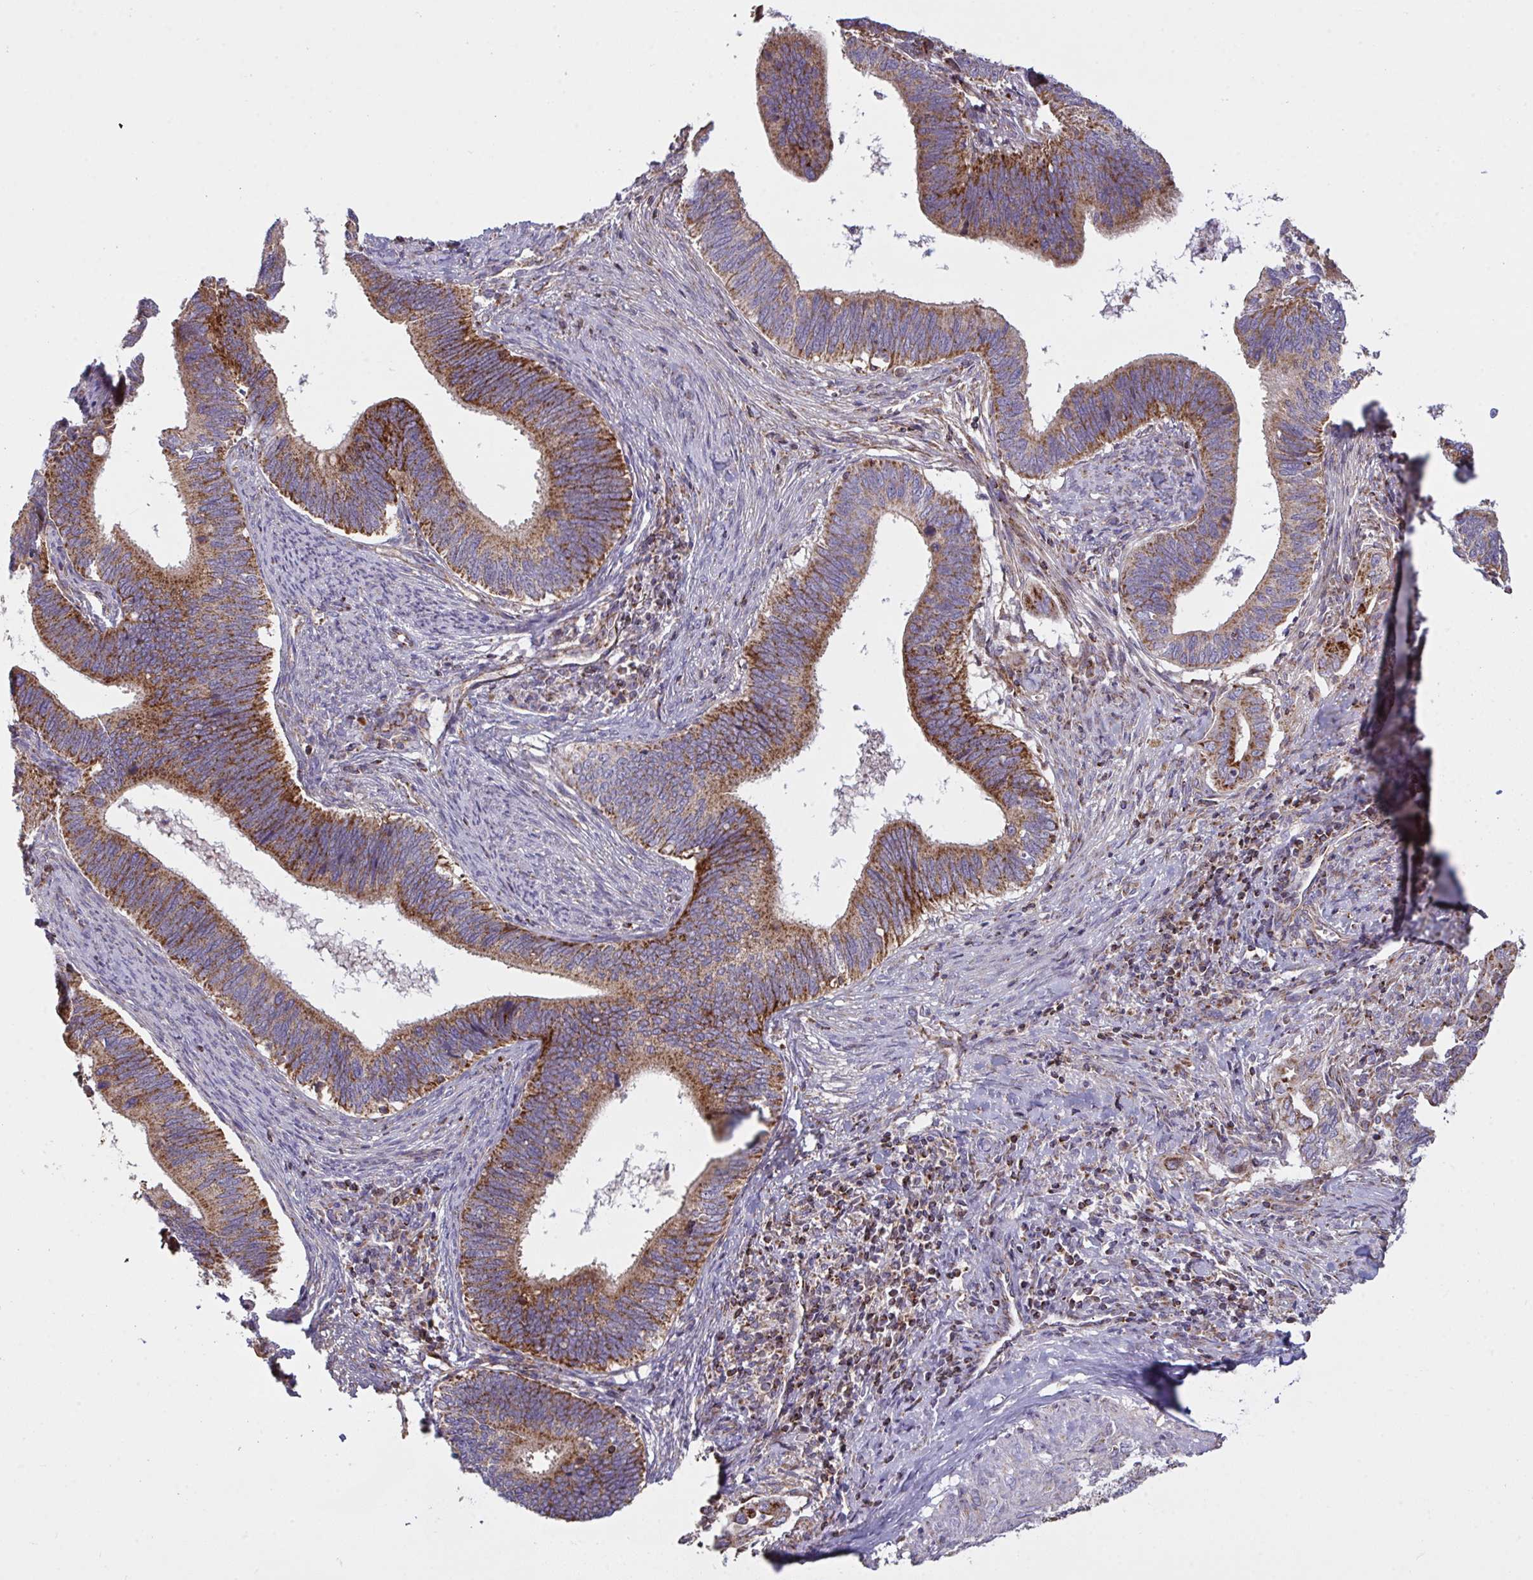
{"staining": {"intensity": "strong", "quantity": ">75%", "location": "cytoplasmic/membranous"}, "tissue": "cervical cancer", "cell_type": "Tumor cells", "image_type": "cancer", "snomed": [{"axis": "morphology", "description": "Adenocarcinoma, NOS"}, {"axis": "topography", "description": "Cervix"}], "caption": "This histopathology image shows IHC staining of cervical adenocarcinoma, with high strong cytoplasmic/membranous positivity in about >75% of tumor cells.", "gene": "MICOS10", "patient": {"sex": "female", "age": 42}}